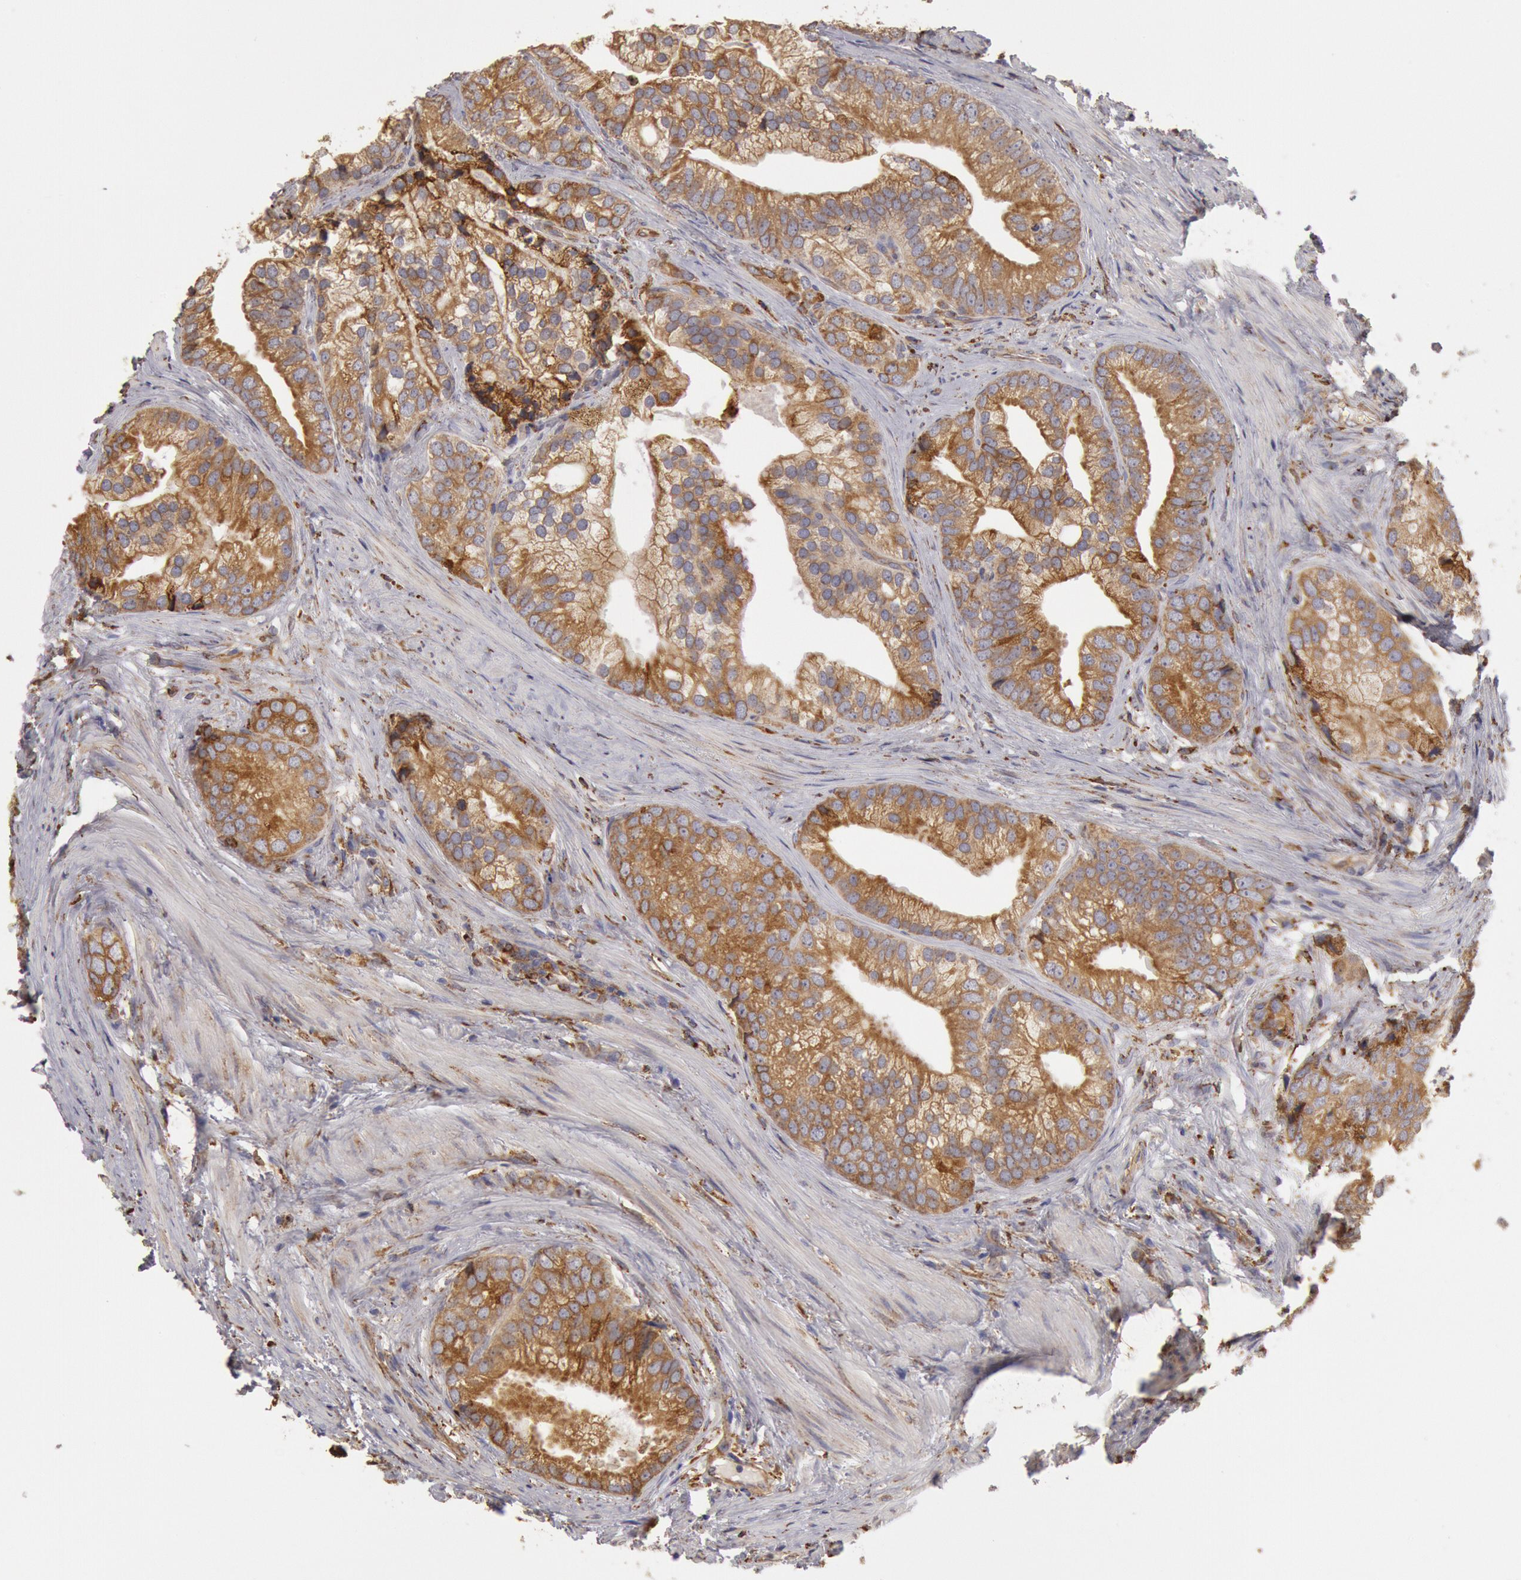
{"staining": {"intensity": "moderate", "quantity": ">75%", "location": "cytoplasmic/membranous"}, "tissue": "prostate cancer", "cell_type": "Tumor cells", "image_type": "cancer", "snomed": [{"axis": "morphology", "description": "Adenocarcinoma, Low grade"}, {"axis": "topography", "description": "Prostate"}], "caption": "This histopathology image shows prostate low-grade adenocarcinoma stained with immunohistochemistry (IHC) to label a protein in brown. The cytoplasmic/membranous of tumor cells show moderate positivity for the protein. Nuclei are counter-stained blue.", "gene": "ERP44", "patient": {"sex": "male", "age": 71}}